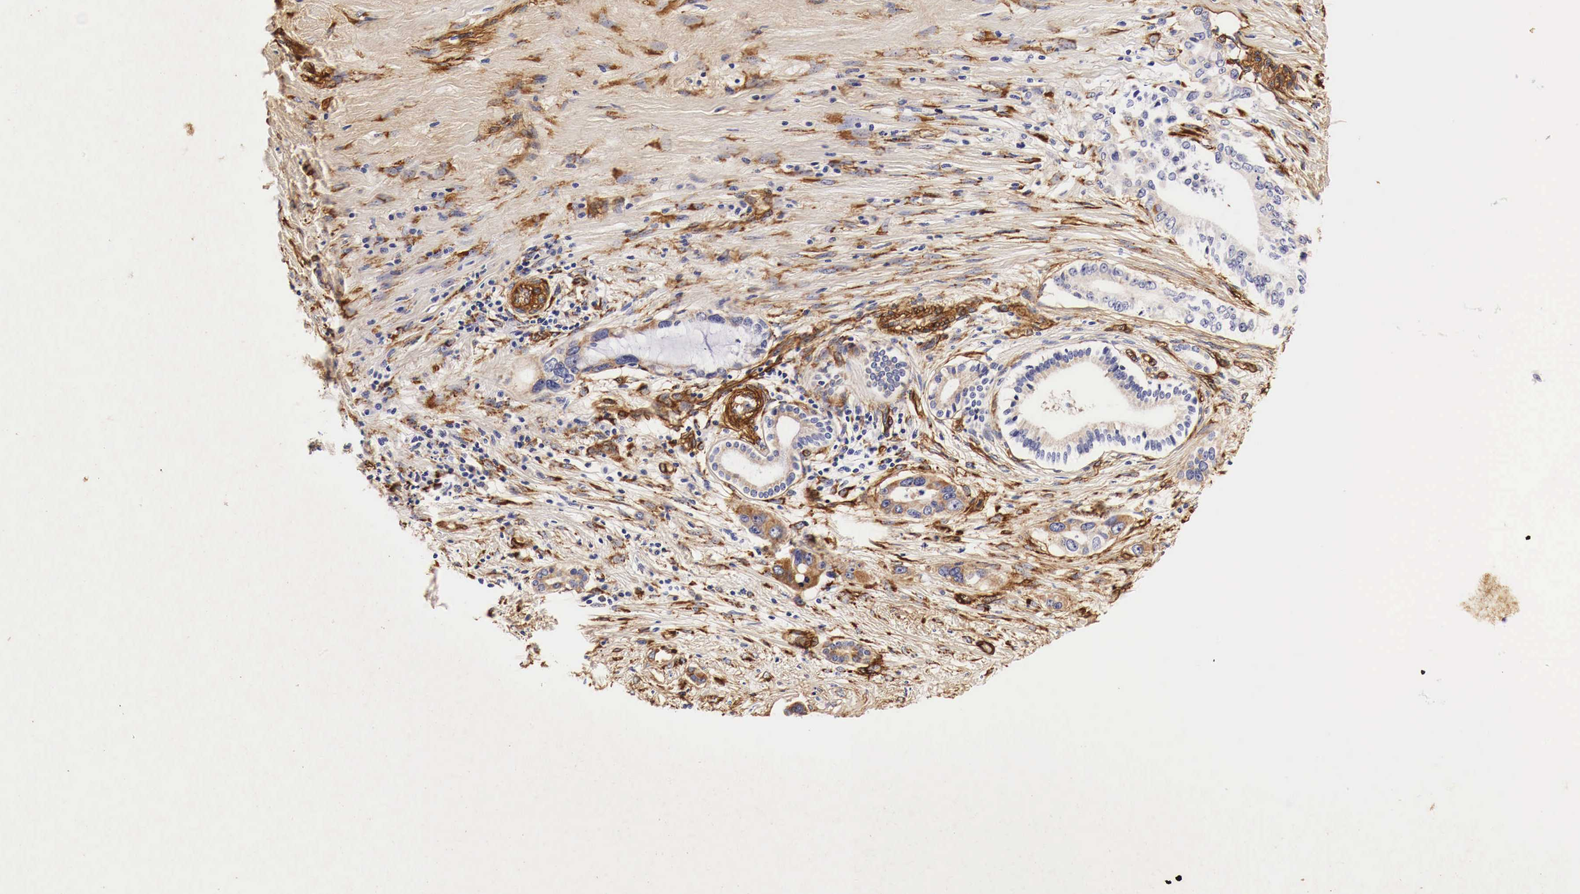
{"staining": {"intensity": "weak", "quantity": "<25%", "location": "cytoplasmic/membranous"}, "tissue": "liver cancer", "cell_type": "Tumor cells", "image_type": "cancer", "snomed": [{"axis": "morphology", "description": "Cholangiocarcinoma"}, {"axis": "topography", "description": "Liver"}], "caption": "Tumor cells show no significant staining in liver cholangiocarcinoma.", "gene": "LAMB2", "patient": {"sex": "female", "age": 65}}